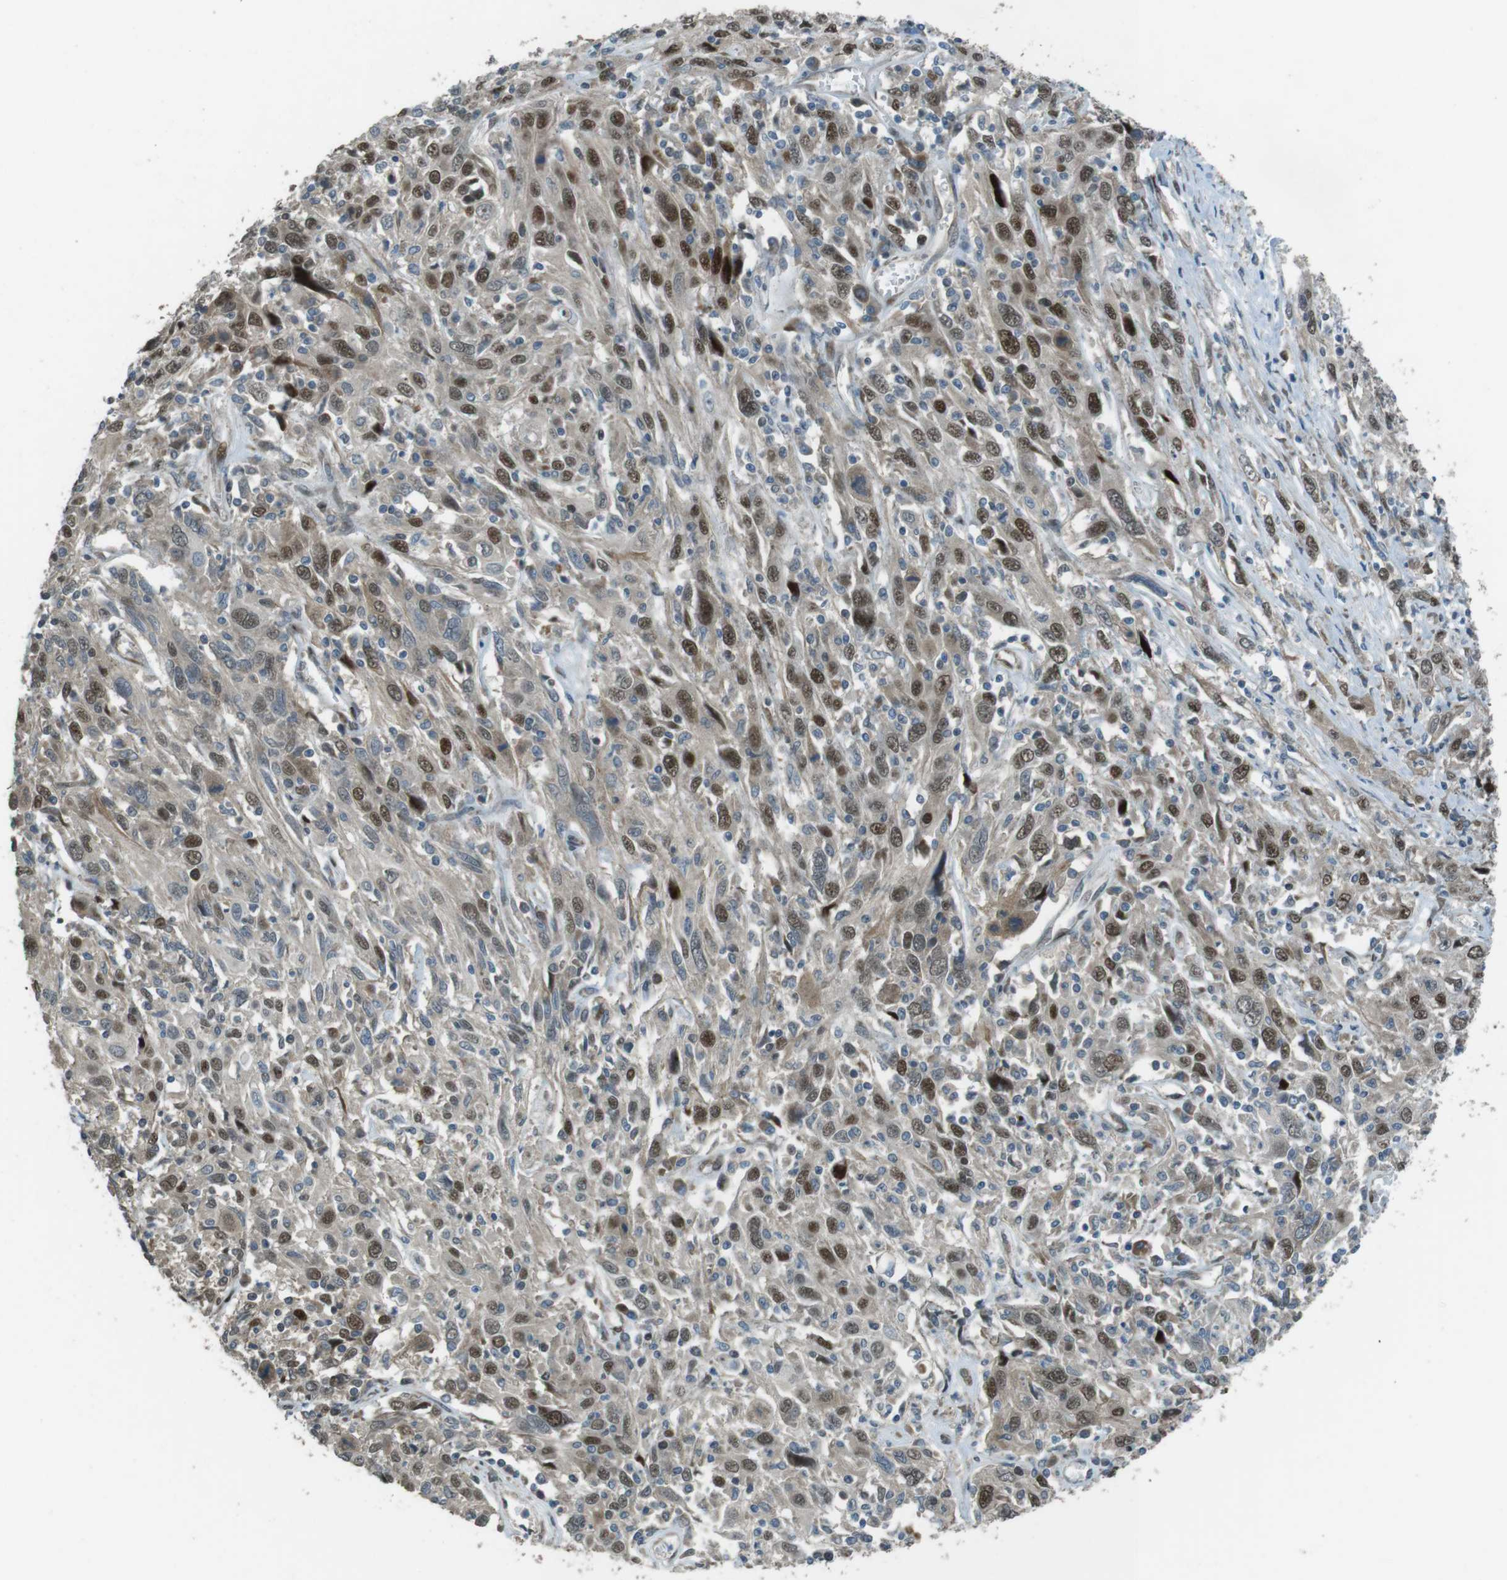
{"staining": {"intensity": "moderate", "quantity": "25%-75%", "location": "nuclear"}, "tissue": "cervical cancer", "cell_type": "Tumor cells", "image_type": "cancer", "snomed": [{"axis": "morphology", "description": "Squamous cell carcinoma, NOS"}, {"axis": "topography", "description": "Cervix"}], "caption": "High-power microscopy captured an immunohistochemistry (IHC) image of cervical cancer, revealing moderate nuclear positivity in about 25%-75% of tumor cells.", "gene": "ZNF330", "patient": {"sex": "female", "age": 46}}